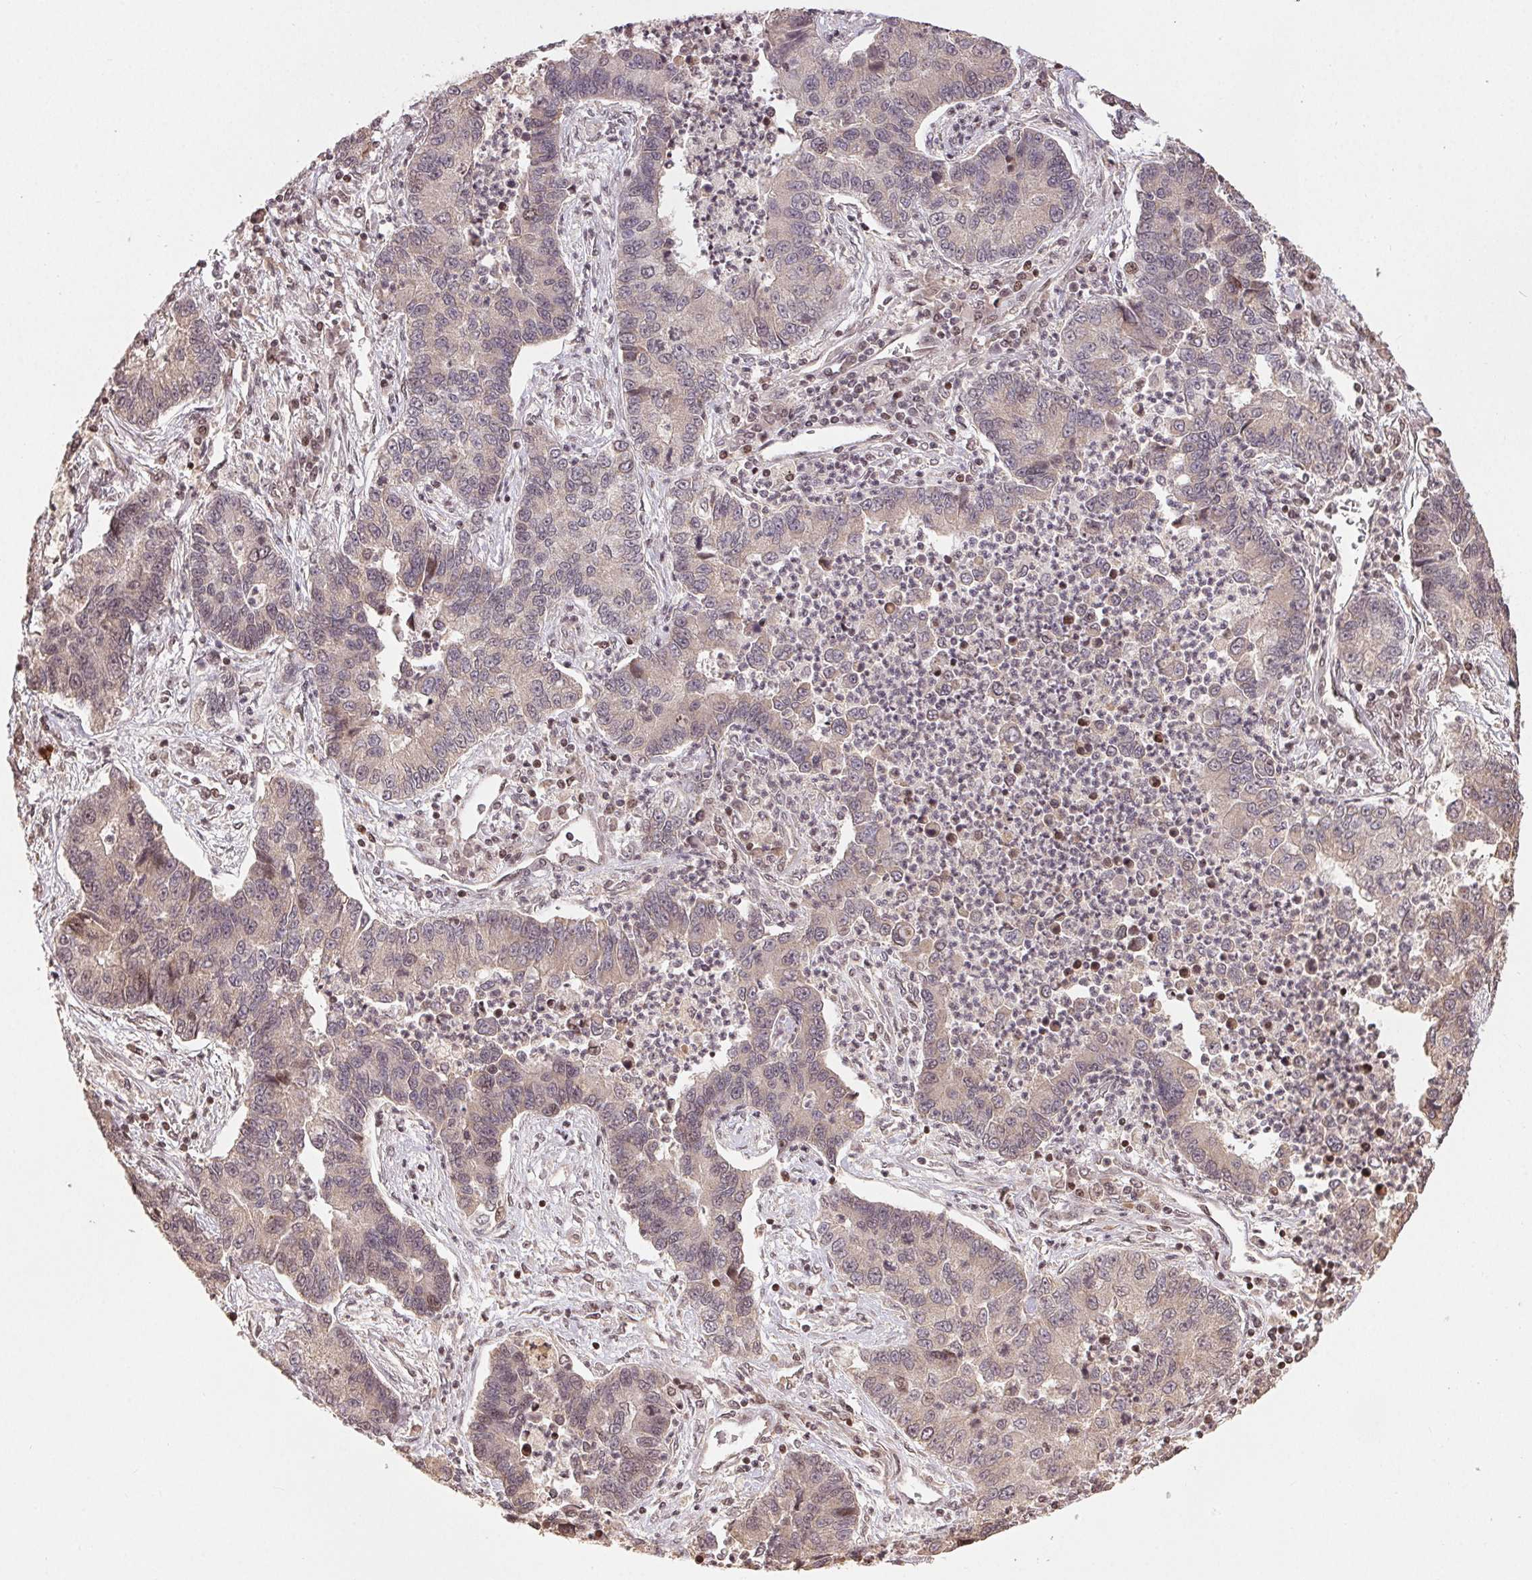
{"staining": {"intensity": "weak", "quantity": "<25%", "location": "cytoplasmic/membranous"}, "tissue": "lung cancer", "cell_type": "Tumor cells", "image_type": "cancer", "snomed": [{"axis": "morphology", "description": "Adenocarcinoma, NOS"}, {"axis": "topography", "description": "Lung"}], "caption": "Immunohistochemical staining of human lung cancer (adenocarcinoma) reveals no significant positivity in tumor cells.", "gene": "MAPKAPK2", "patient": {"sex": "female", "age": 57}}